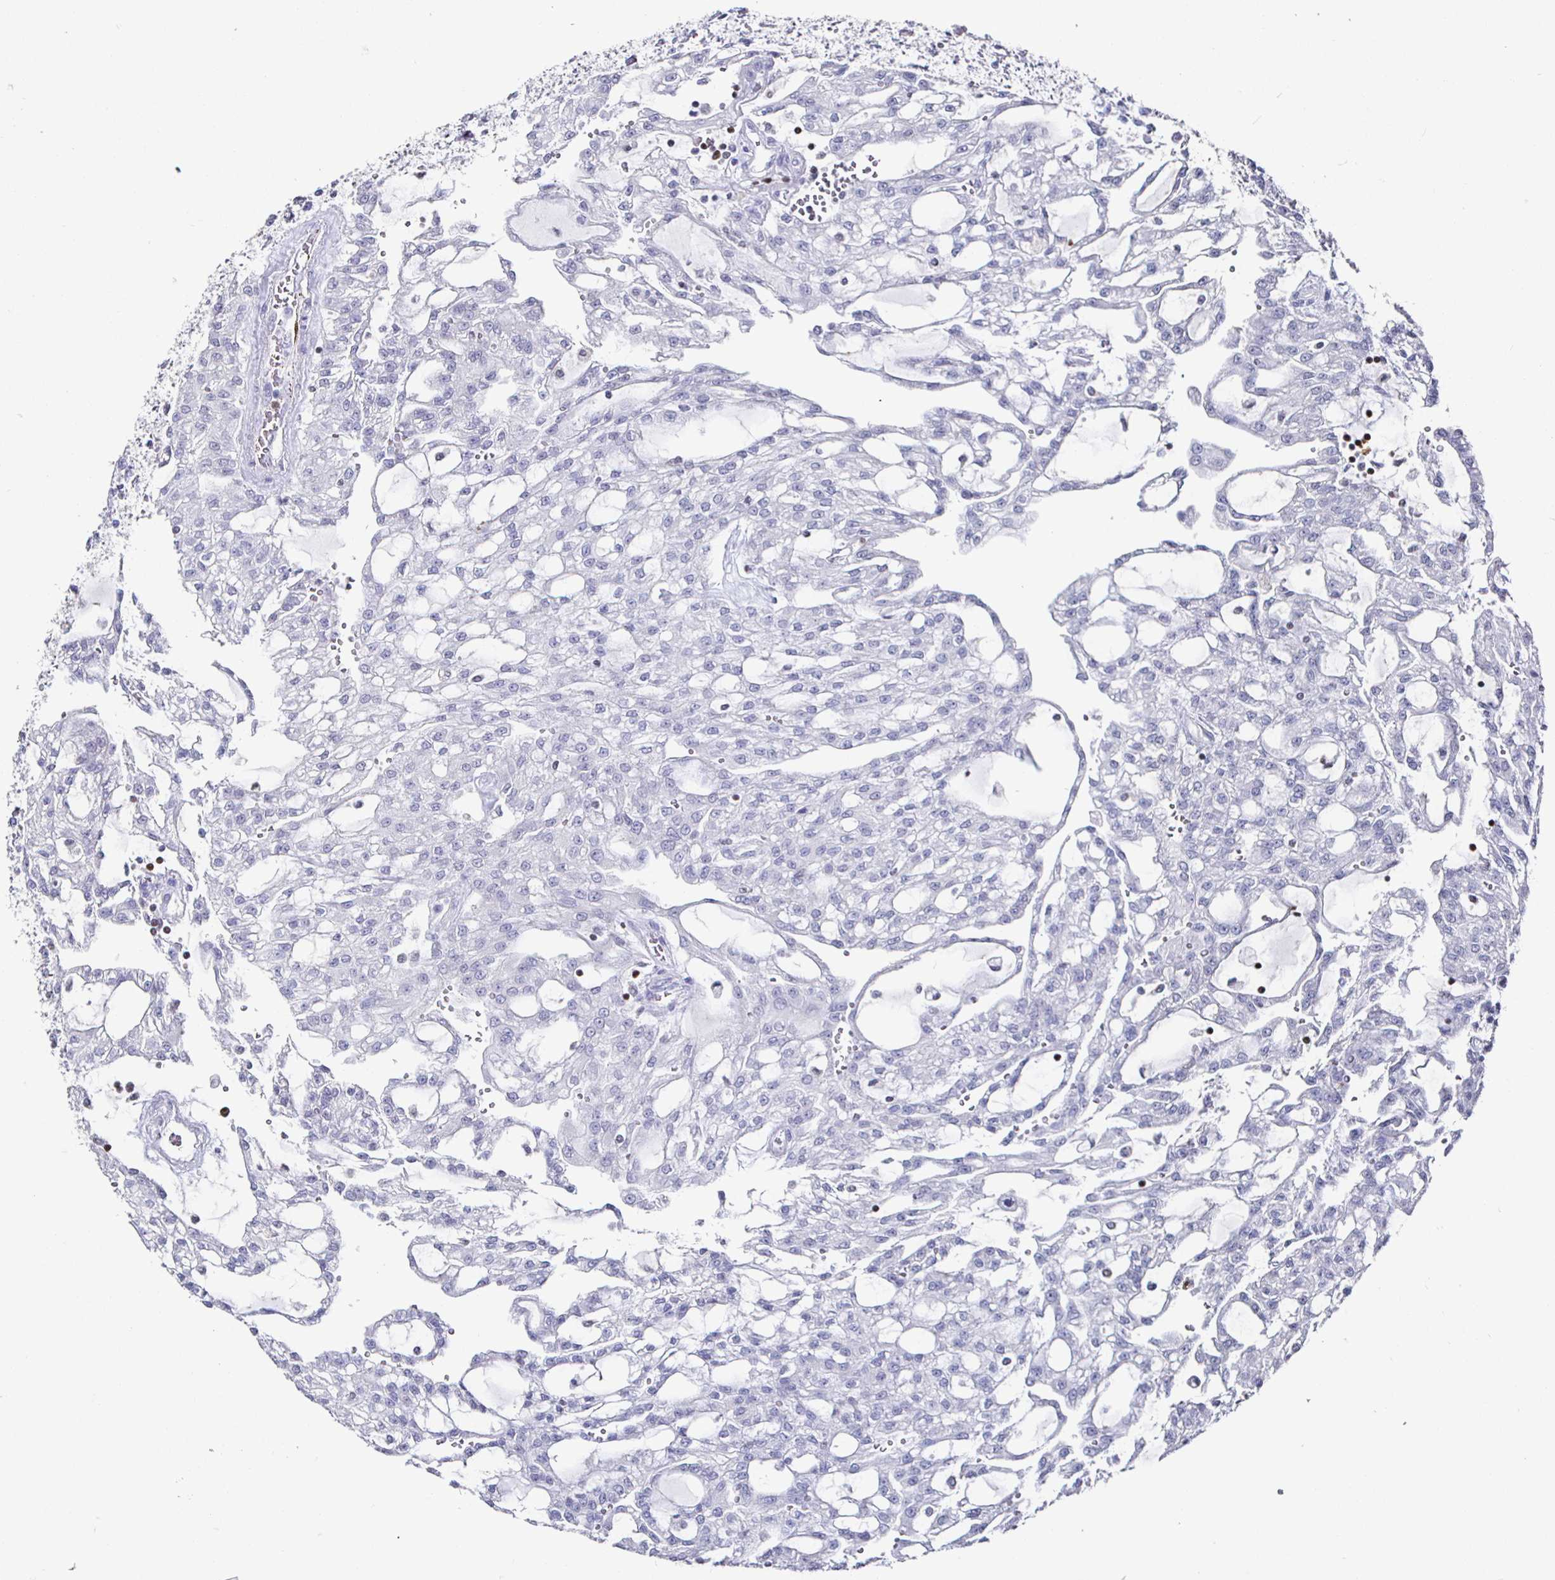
{"staining": {"intensity": "negative", "quantity": "none", "location": "none"}, "tissue": "renal cancer", "cell_type": "Tumor cells", "image_type": "cancer", "snomed": [{"axis": "morphology", "description": "Adenocarcinoma, NOS"}, {"axis": "topography", "description": "Kidney"}], "caption": "A photomicrograph of human renal adenocarcinoma is negative for staining in tumor cells.", "gene": "RUNX2", "patient": {"sex": "male", "age": 63}}